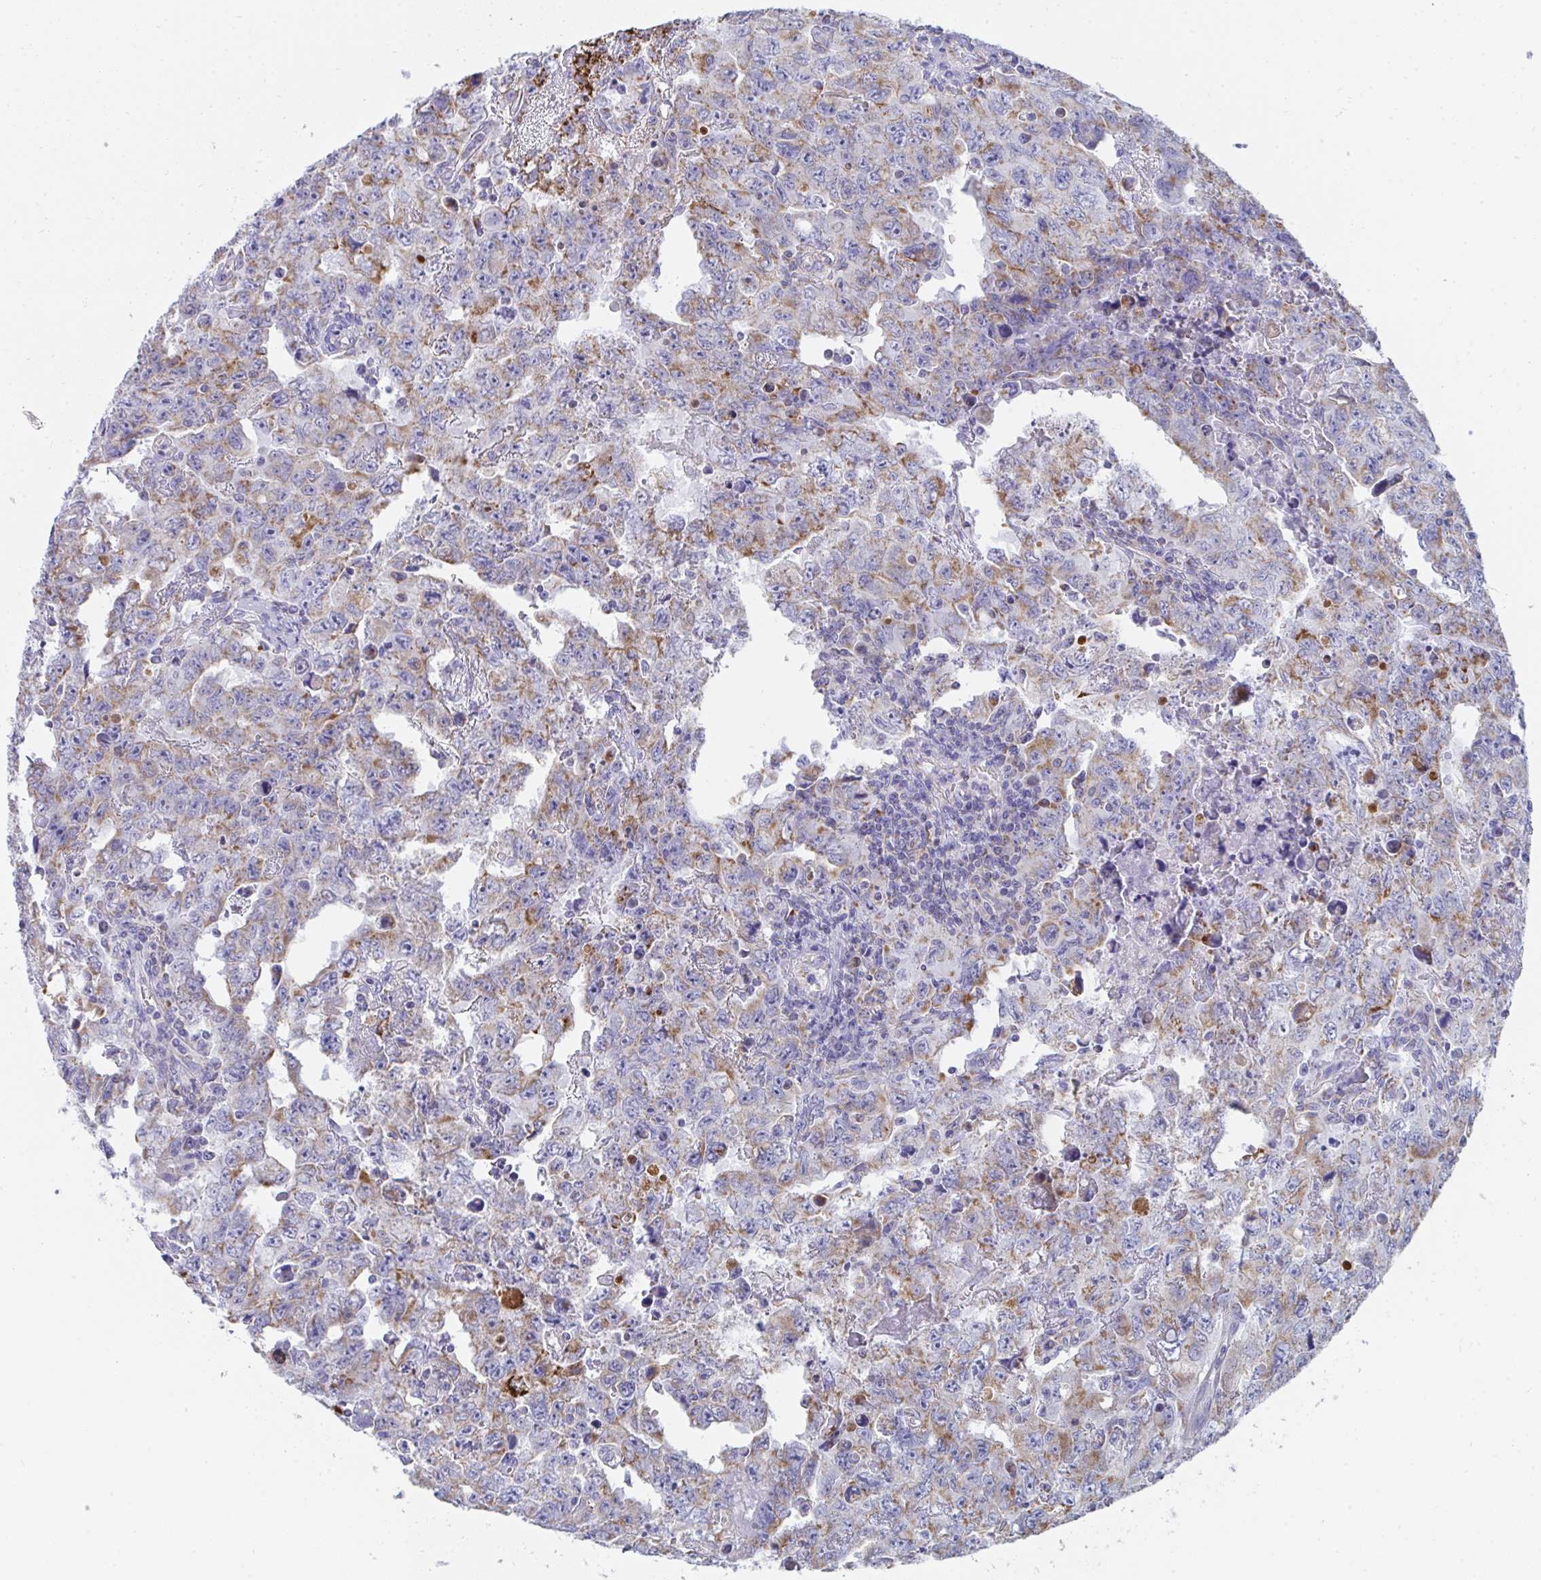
{"staining": {"intensity": "weak", "quantity": "25%-75%", "location": "cytoplasmic/membranous"}, "tissue": "testis cancer", "cell_type": "Tumor cells", "image_type": "cancer", "snomed": [{"axis": "morphology", "description": "Carcinoma, Embryonal, NOS"}, {"axis": "topography", "description": "Testis"}], "caption": "Testis embryonal carcinoma was stained to show a protein in brown. There is low levels of weak cytoplasmic/membranous staining in about 25%-75% of tumor cells.", "gene": "AIFM1", "patient": {"sex": "male", "age": 24}}